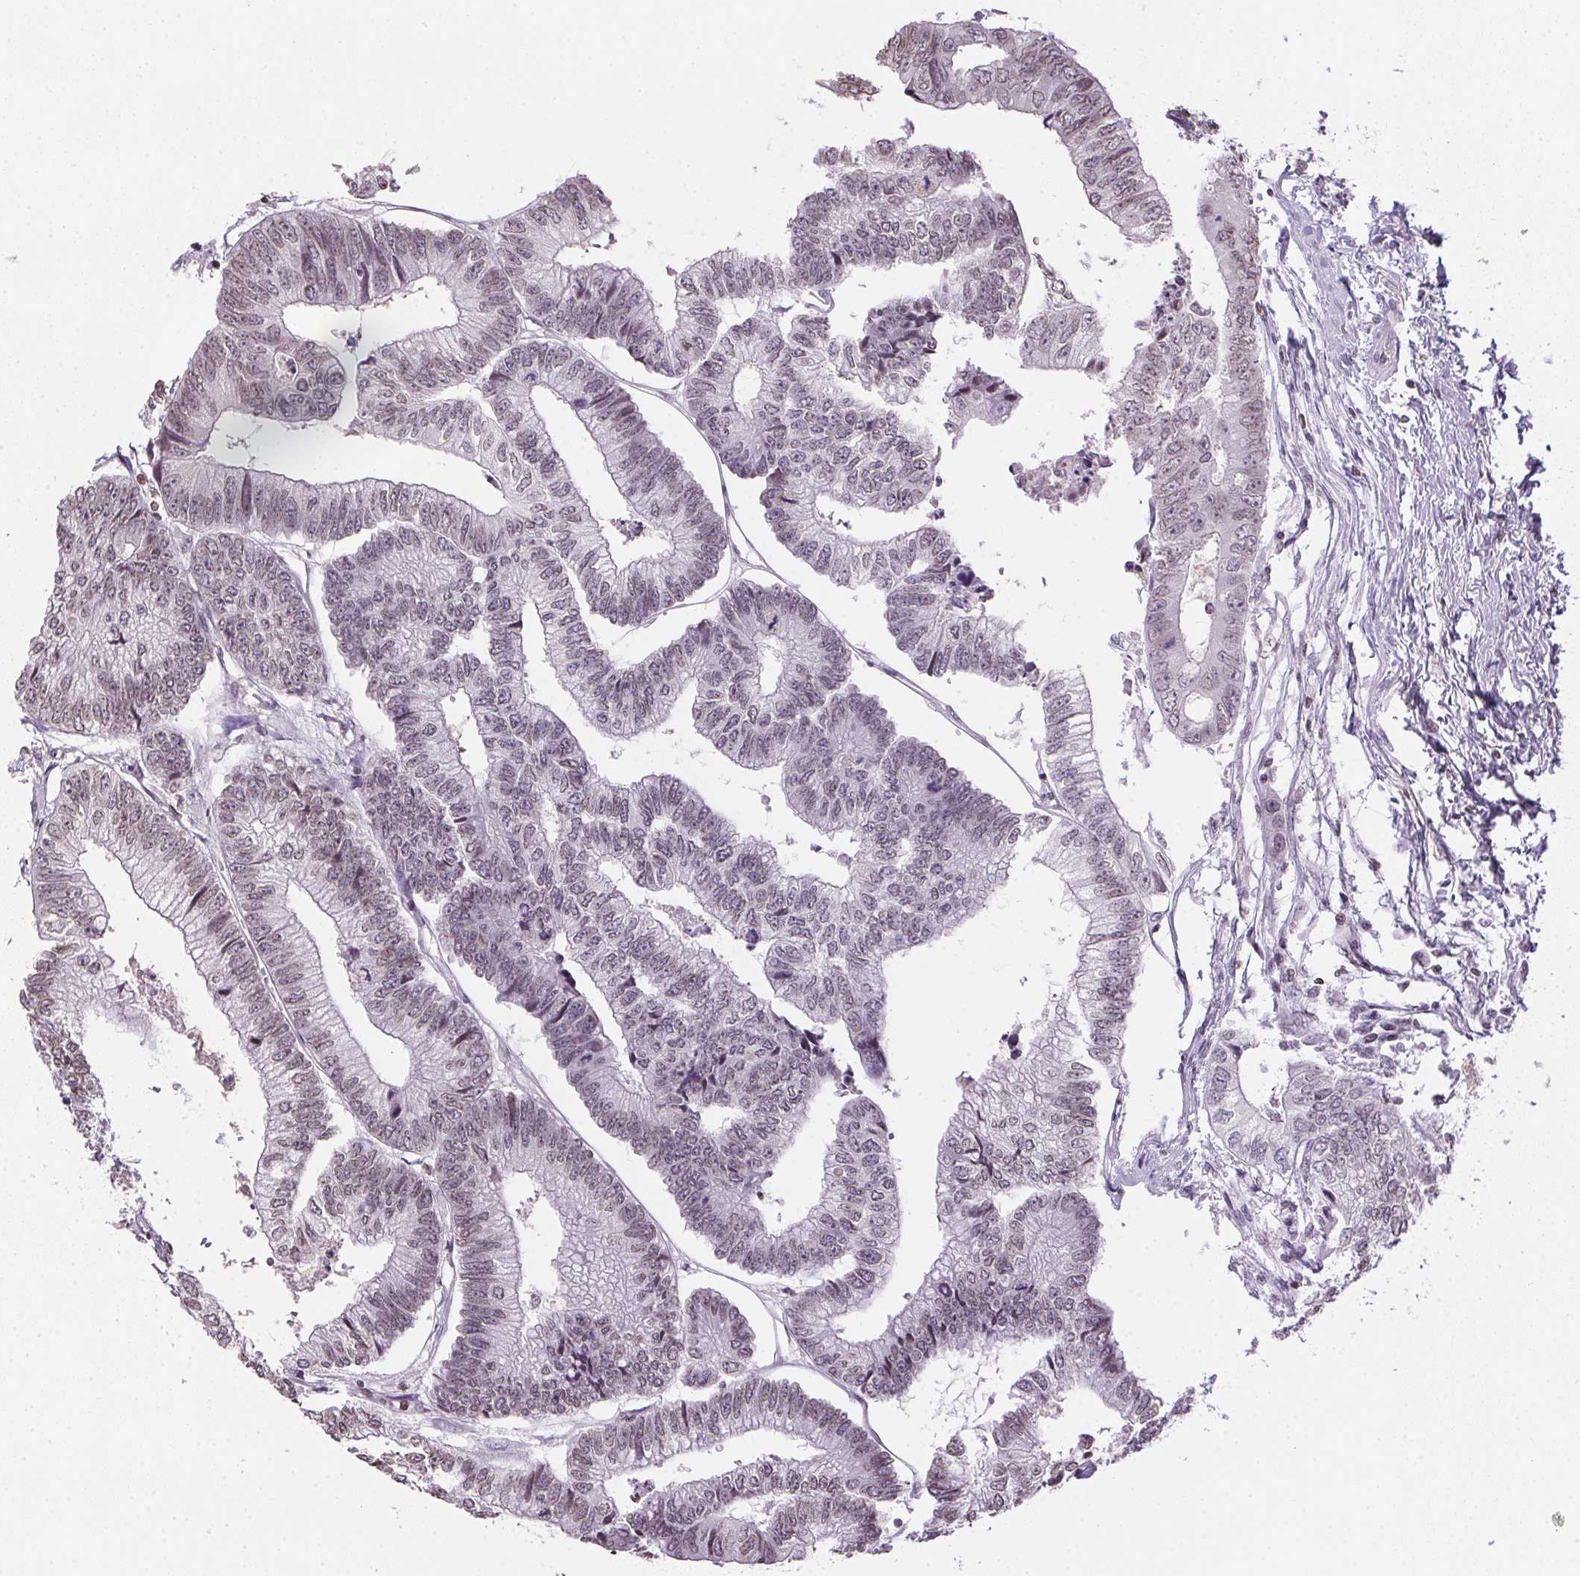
{"staining": {"intensity": "weak", "quantity": "<25%", "location": "nuclear"}, "tissue": "colorectal cancer", "cell_type": "Tumor cells", "image_type": "cancer", "snomed": [{"axis": "morphology", "description": "Adenocarcinoma, NOS"}, {"axis": "topography", "description": "Rectum"}], "caption": "The immunohistochemistry histopathology image has no significant staining in tumor cells of adenocarcinoma (colorectal) tissue.", "gene": "PRL", "patient": {"sex": "male", "age": 63}}